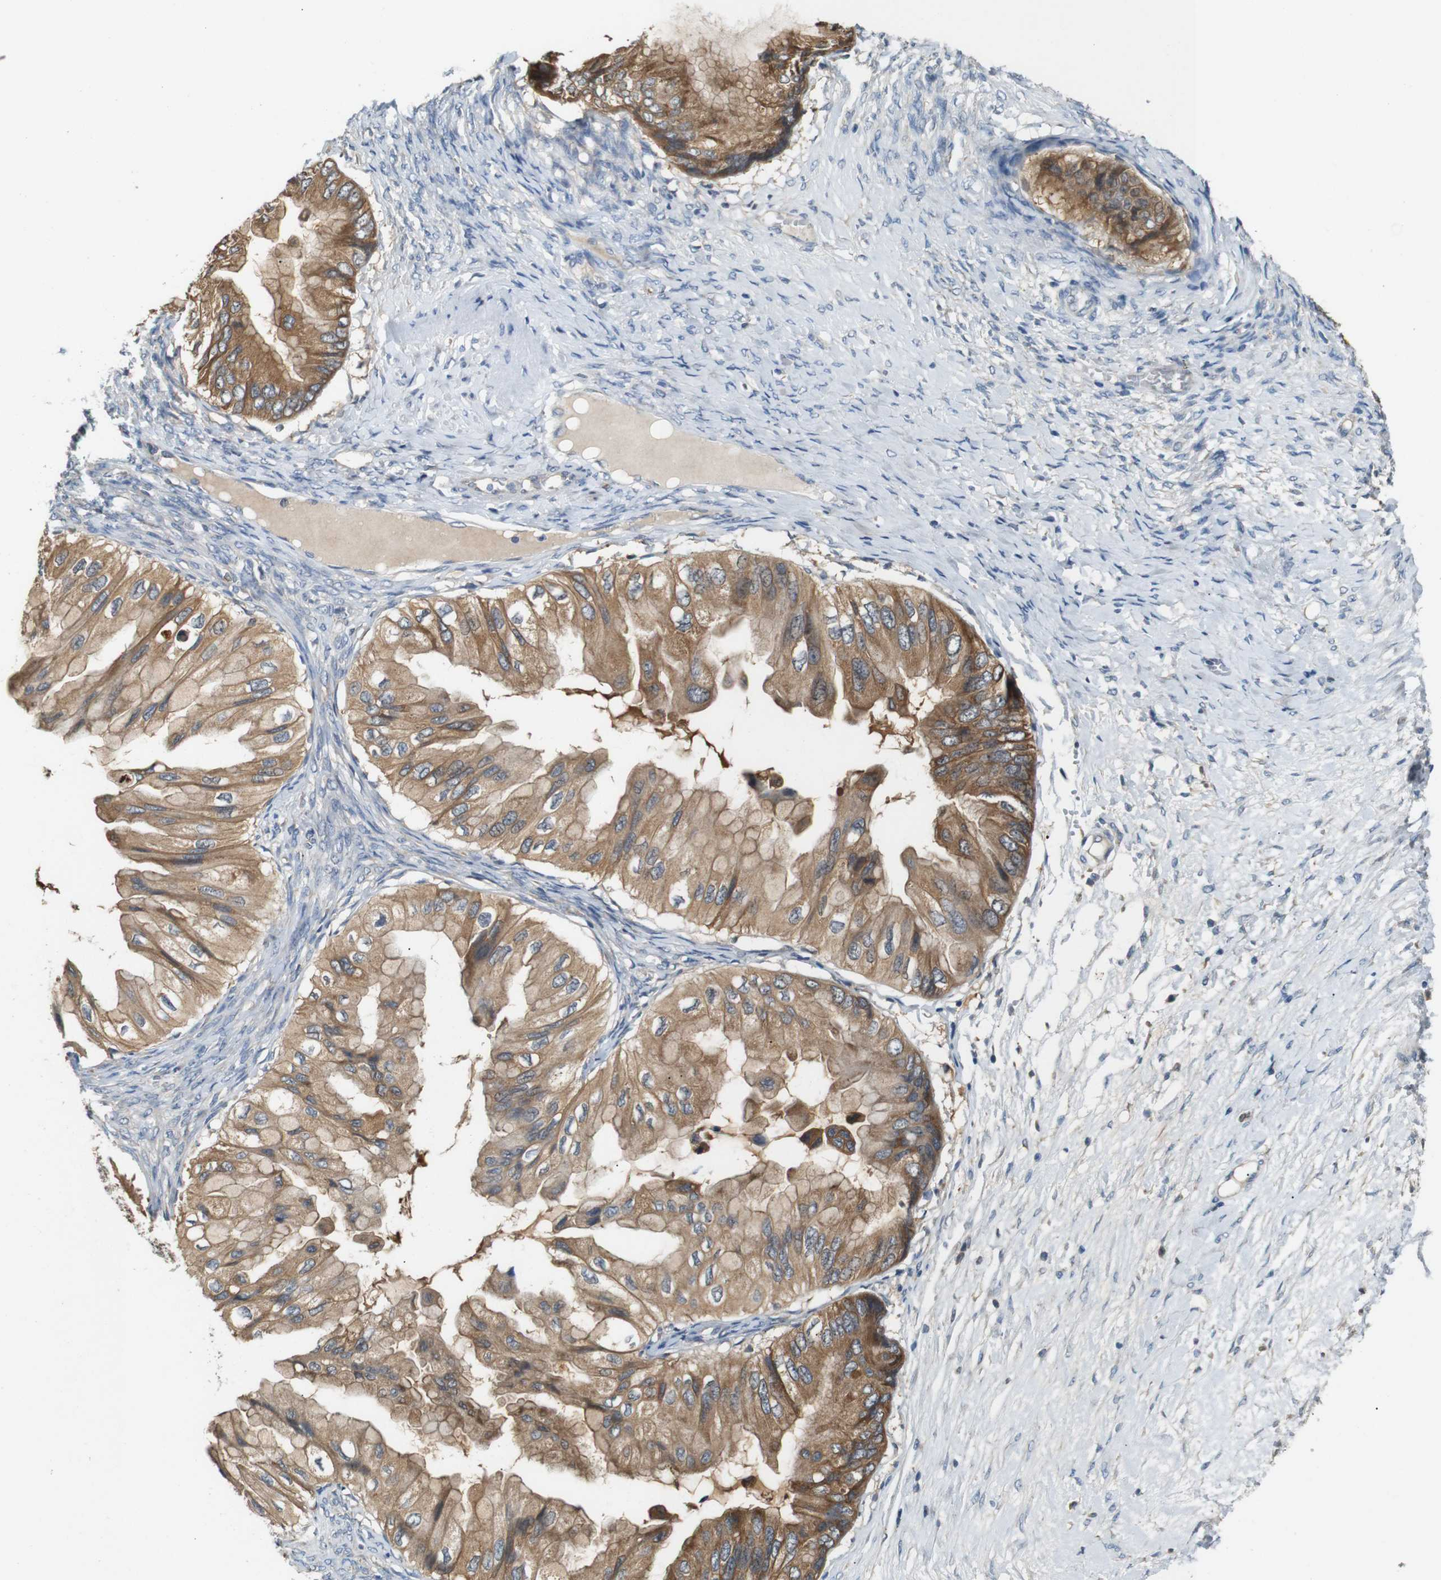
{"staining": {"intensity": "moderate", "quantity": ">75%", "location": "cytoplasmic/membranous"}, "tissue": "ovarian cancer", "cell_type": "Tumor cells", "image_type": "cancer", "snomed": [{"axis": "morphology", "description": "Cystadenocarcinoma, mucinous, NOS"}, {"axis": "topography", "description": "Ovary"}], "caption": "A micrograph of ovarian mucinous cystadenocarcinoma stained for a protein demonstrates moderate cytoplasmic/membranous brown staining in tumor cells.", "gene": "NEBL", "patient": {"sex": "female", "age": 61}}